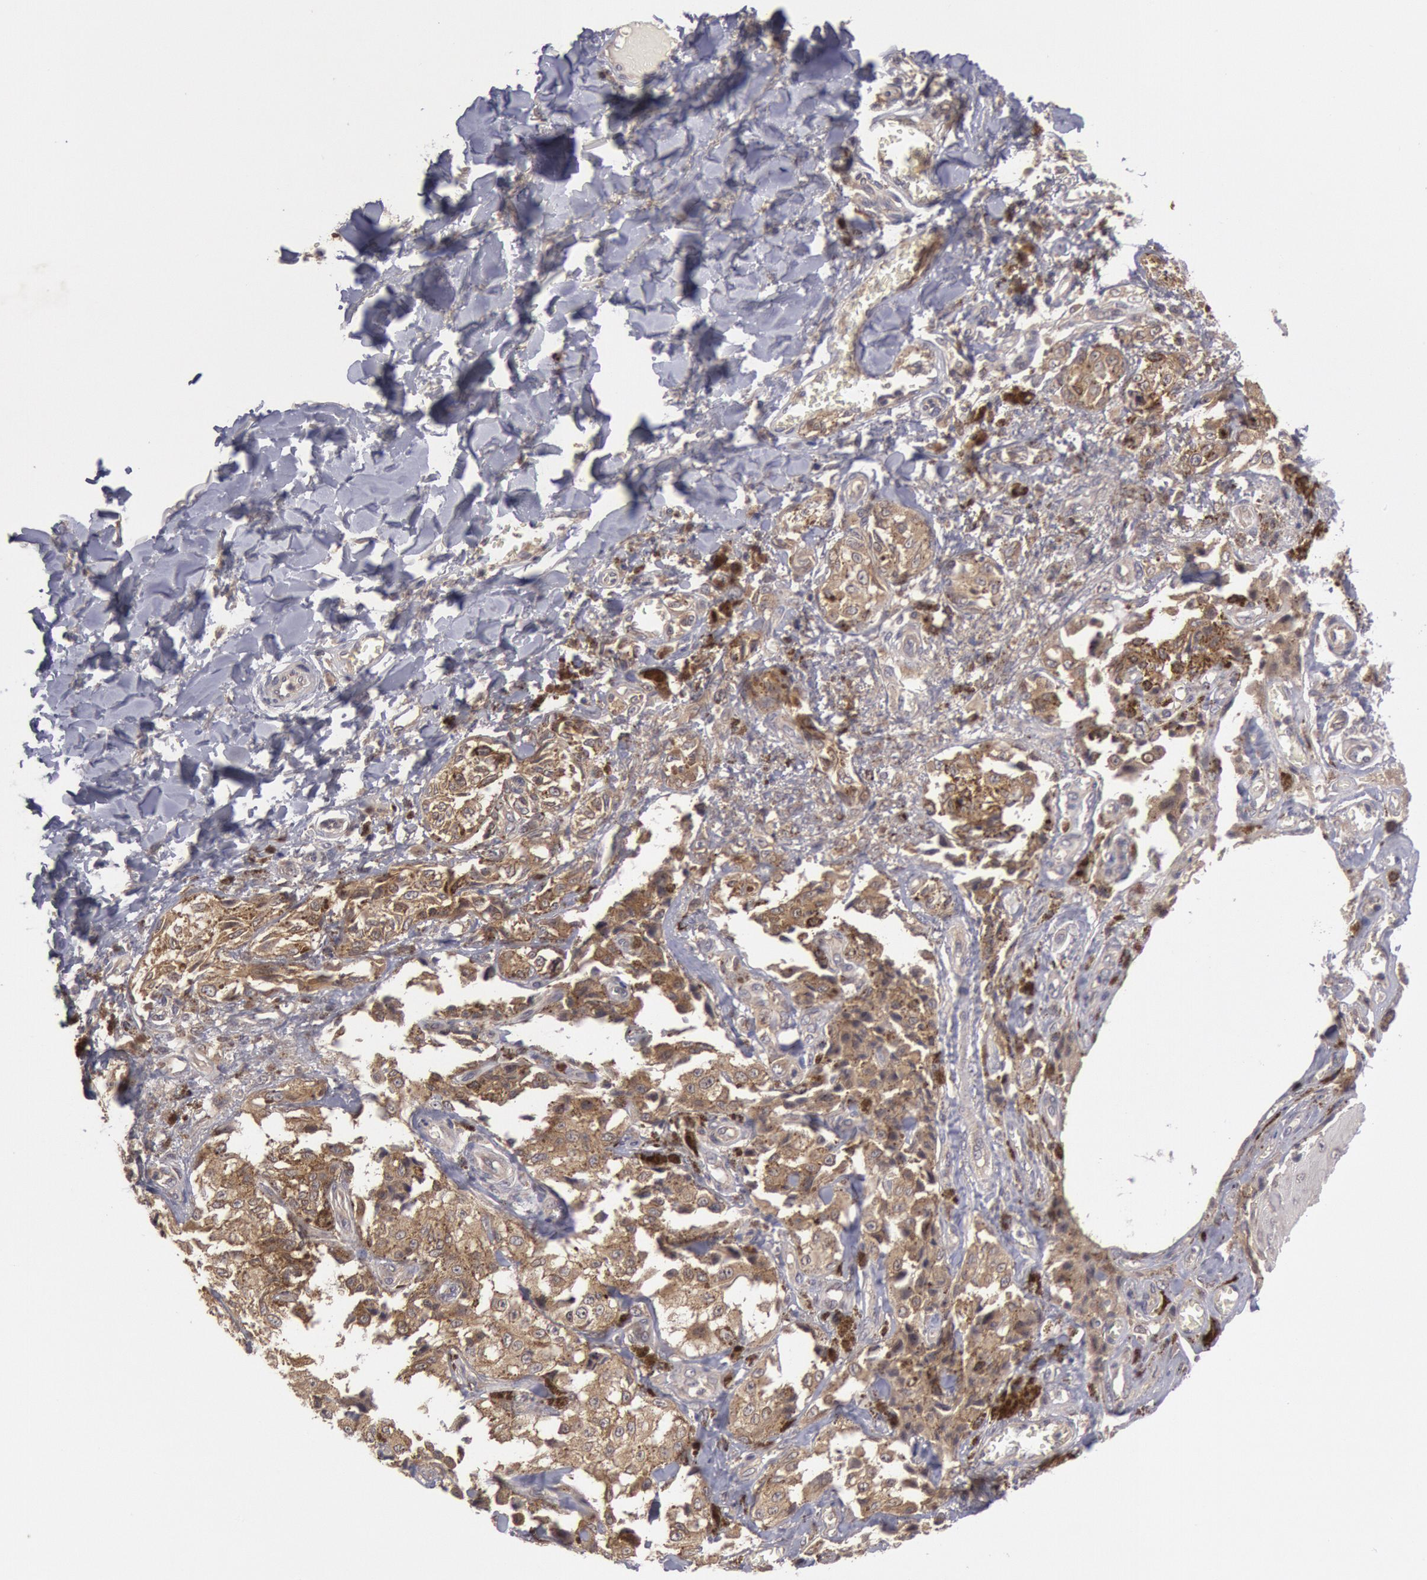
{"staining": {"intensity": "weak", "quantity": "25%-75%", "location": "cytoplasmic/membranous"}, "tissue": "melanoma", "cell_type": "Tumor cells", "image_type": "cancer", "snomed": [{"axis": "morphology", "description": "Malignant melanoma, NOS"}, {"axis": "topography", "description": "Skin"}], "caption": "A low amount of weak cytoplasmic/membranous positivity is seen in about 25%-75% of tumor cells in malignant melanoma tissue.", "gene": "BRAF", "patient": {"sex": "female", "age": 82}}